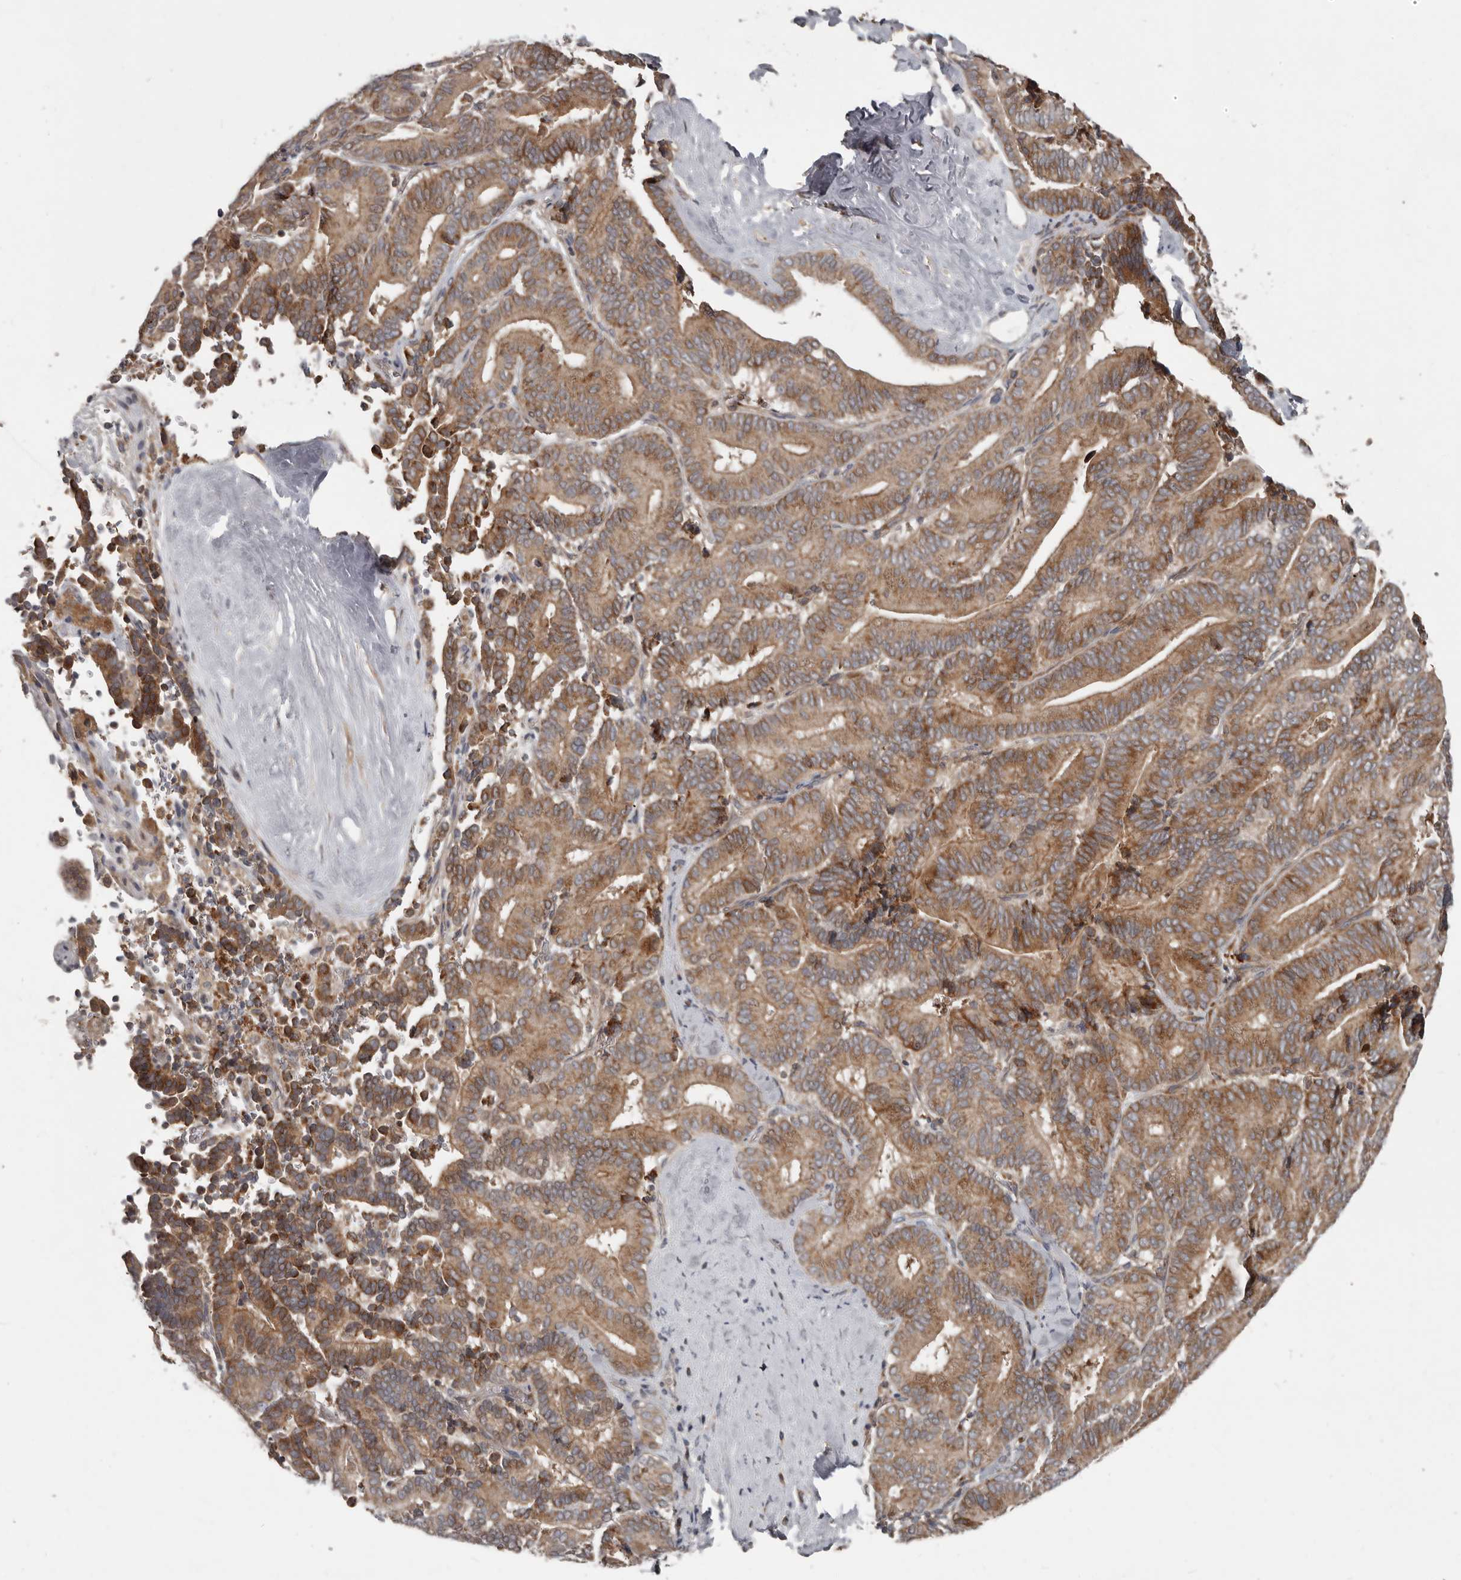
{"staining": {"intensity": "moderate", "quantity": ">75%", "location": "cytoplasmic/membranous"}, "tissue": "liver cancer", "cell_type": "Tumor cells", "image_type": "cancer", "snomed": [{"axis": "morphology", "description": "Cholangiocarcinoma"}, {"axis": "topography", "description": "Liver"}], "caption": "Liver cholangiocarcinoma stained with DAB (3,3'-diaminobenzidine) IHC exhibits medium levels of moderate cytoplasmic/membranous positivity in approximately >75% of tumor cells.", "gene": "FBXO31", "patient": {"sex": "female", "age": 75}}